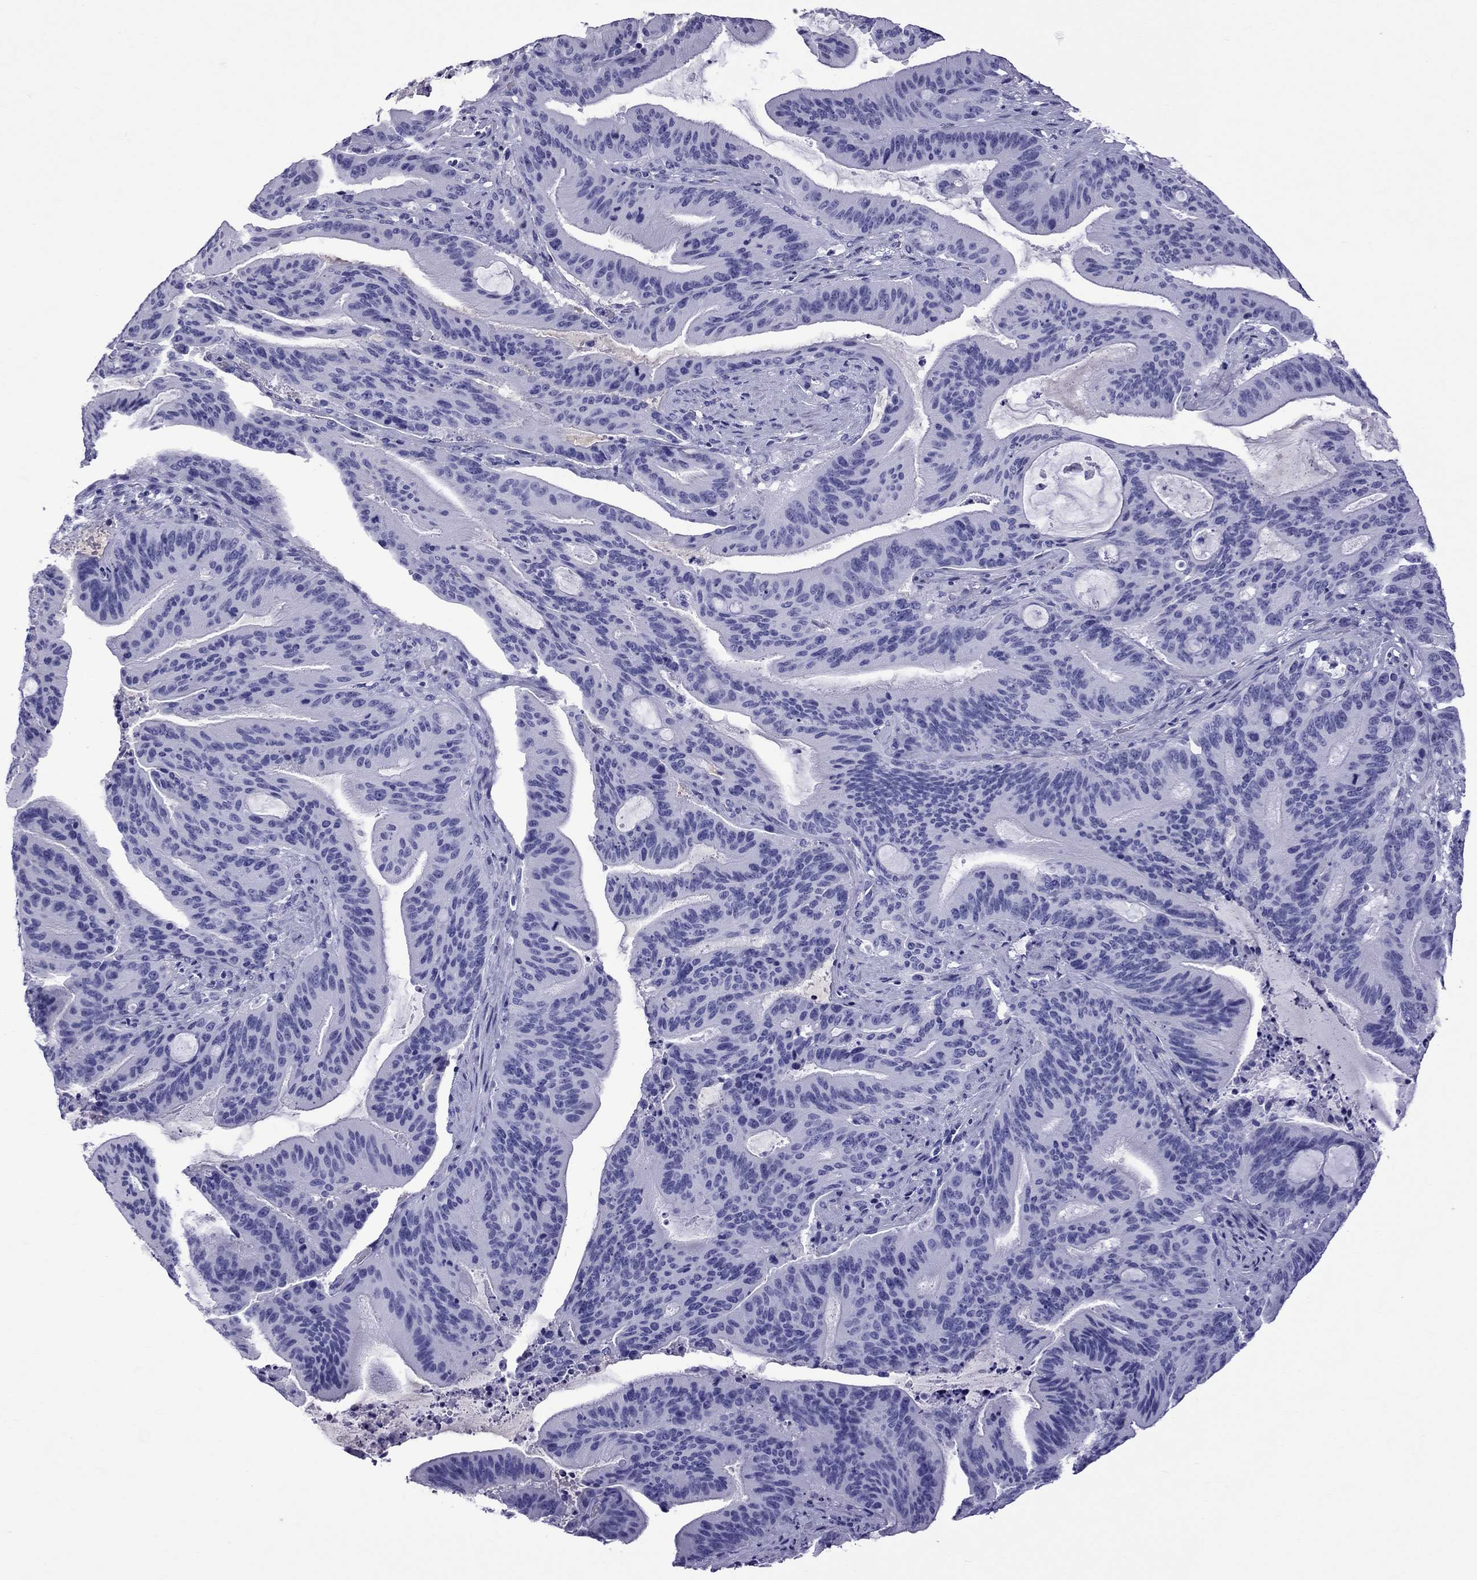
{"staining": {"intensity": "negative", "quantity": "none", "location": "none"}, "tissue": "liver cancer", "cell_type": "Tumor cells", "image_type": "cancer", "snomed": [{"axis": "morphology", "description": "Cholangiocarcinoma"}, {"axis": "topography", "description": "Liver"}], "caption": "Tumor cells show no significant staining in liver cancer (cholangiocarcinoma).", "gene": "SCART1", "patient": {"sex": "female", "age": 73}}